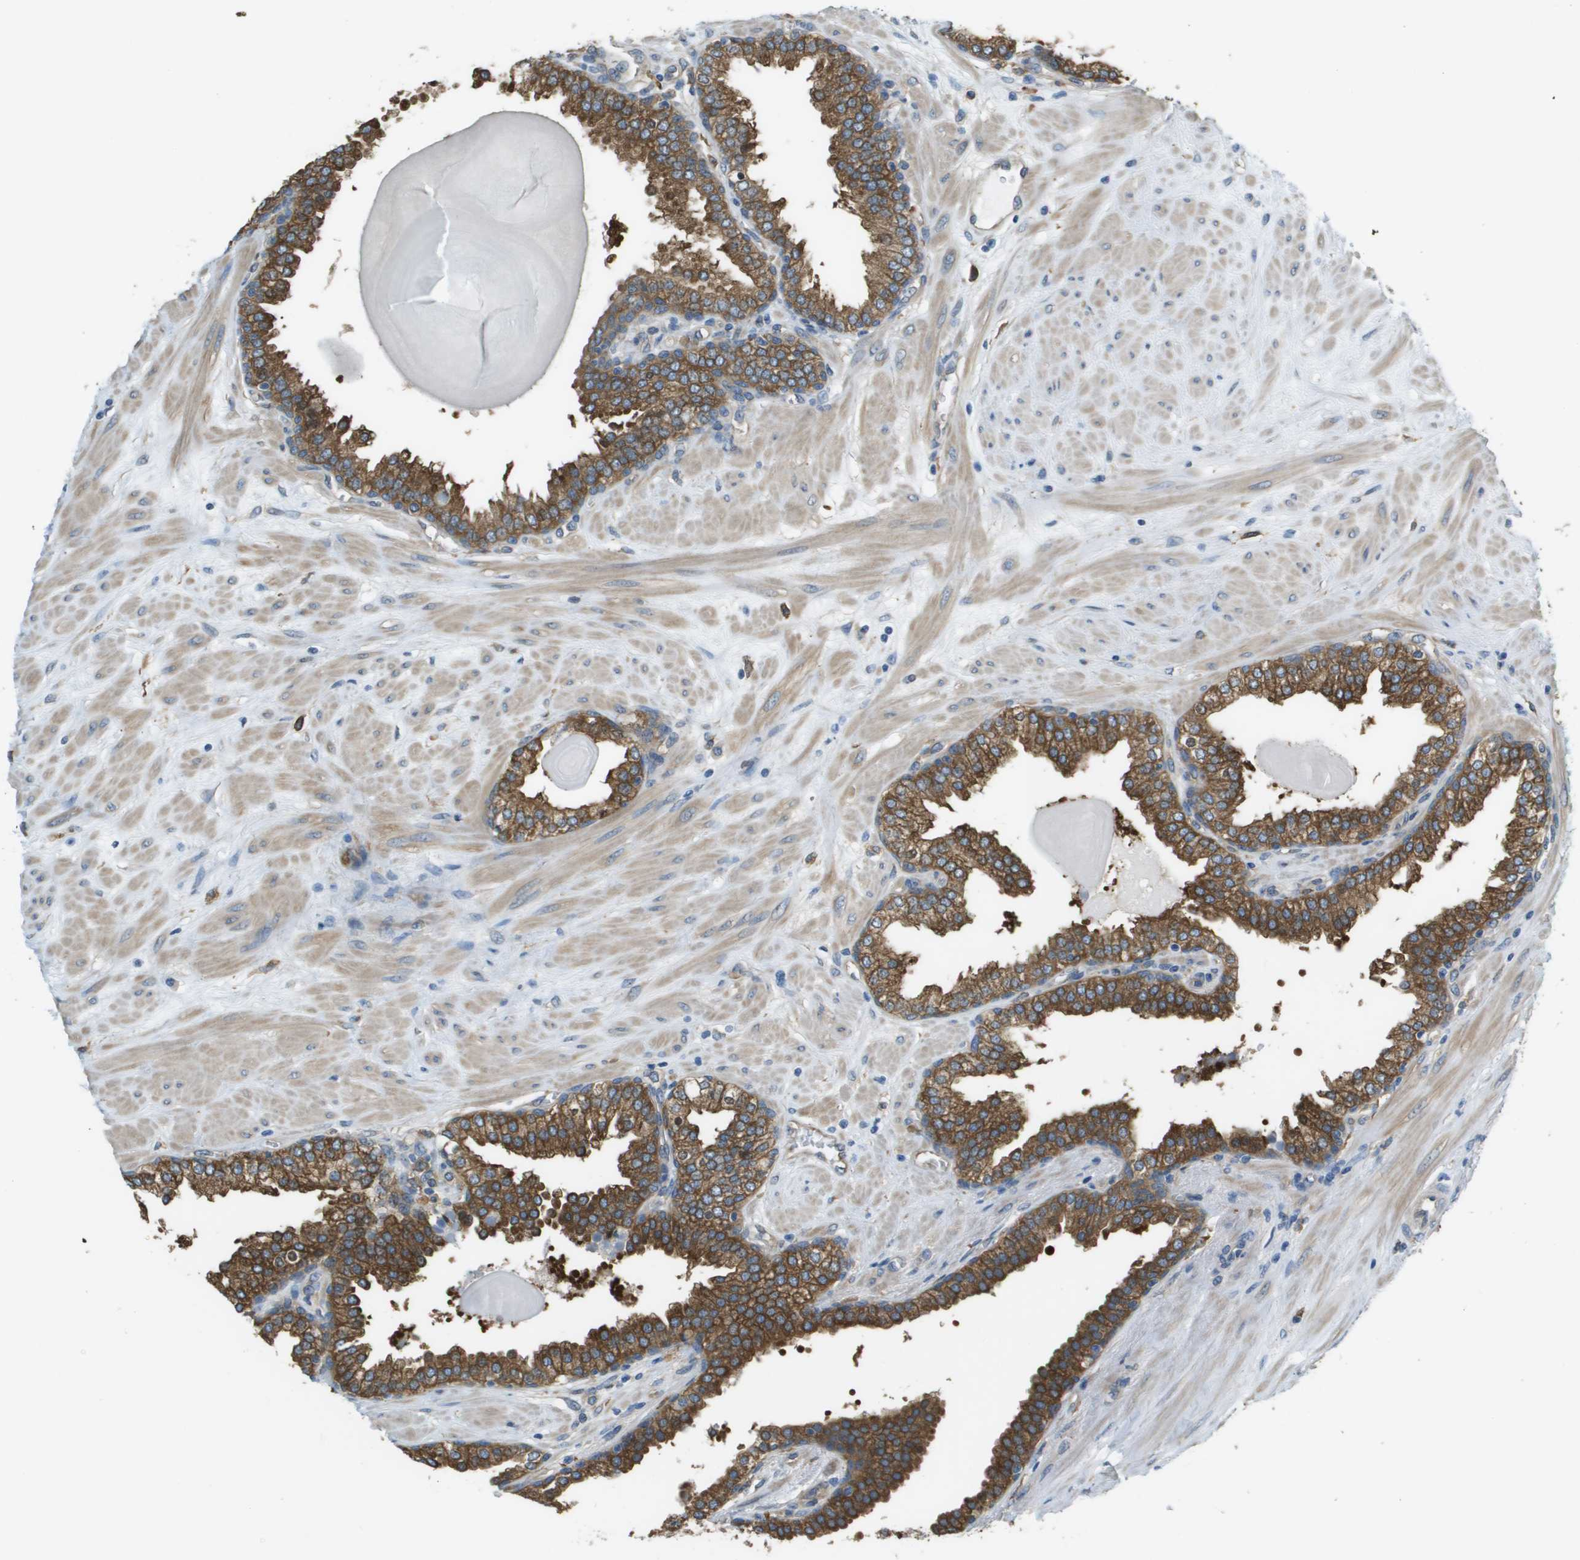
{"staining": {"intensity": "strong", "quantity": ">75%", "location": "cytoplasmic/membranous"}, "tissue": "prostate", "cell_type": "Glandular cells", "image_type": "normal", "snomed": [{"axis": "morphology", "description": "Normal tissue, NOS"}, {"axis": "topography", "description": "Prostate"}], "caption": "IHC (DAB) staining of normal human prostate displays strong cytoplasmic/membranous protein positivity in about >75% of glandular cells.", "gene": "CORO1B", "patient": {"sex": "male", "age": 51}}